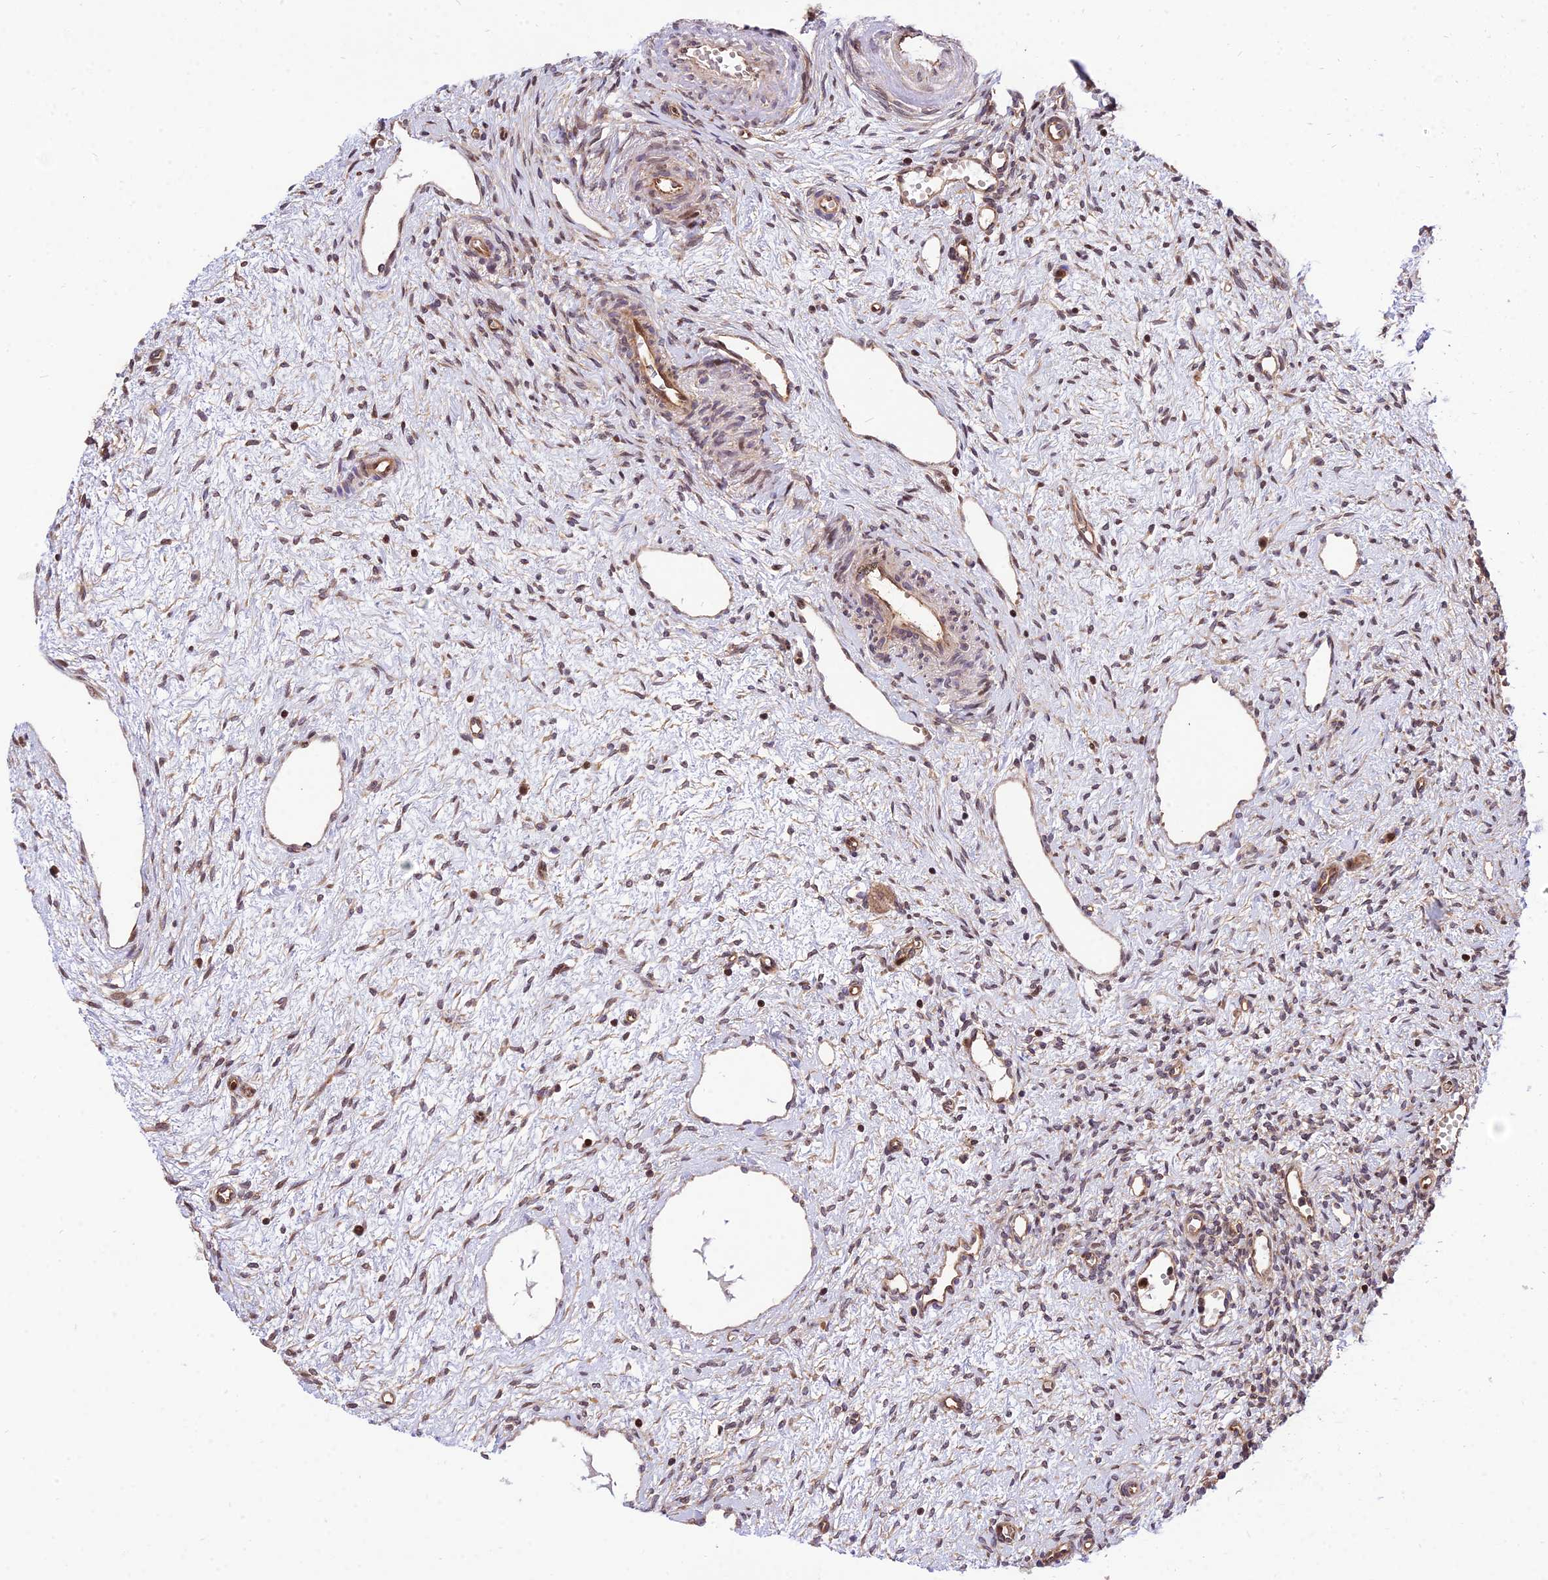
{"staining": {"intensity": "moderate", "quantity": ">75%", "location": "cytoplasmic/membranous"}, "tissue": "ovary", "cell_type": "Follicle cells", "image_type": "normal", "snomed": [{"axis": "morphology", "description": "Normal tissue, NOS"}, {"axis": "topography", "description": "Ovary"}], "caption": "Brown immunohistochemical staining in benign ovary exhibits moderate cytoplasmic/membranous expression in about >75% of follicle cells. (Stains: DAB (3,3'-diaminobenzidine) in brown, nuclei in blue, Microscopy: brightfield microscopy at high magnification).", "gene": "SMG6", "patient": {"sex": "female", "age": 51}}